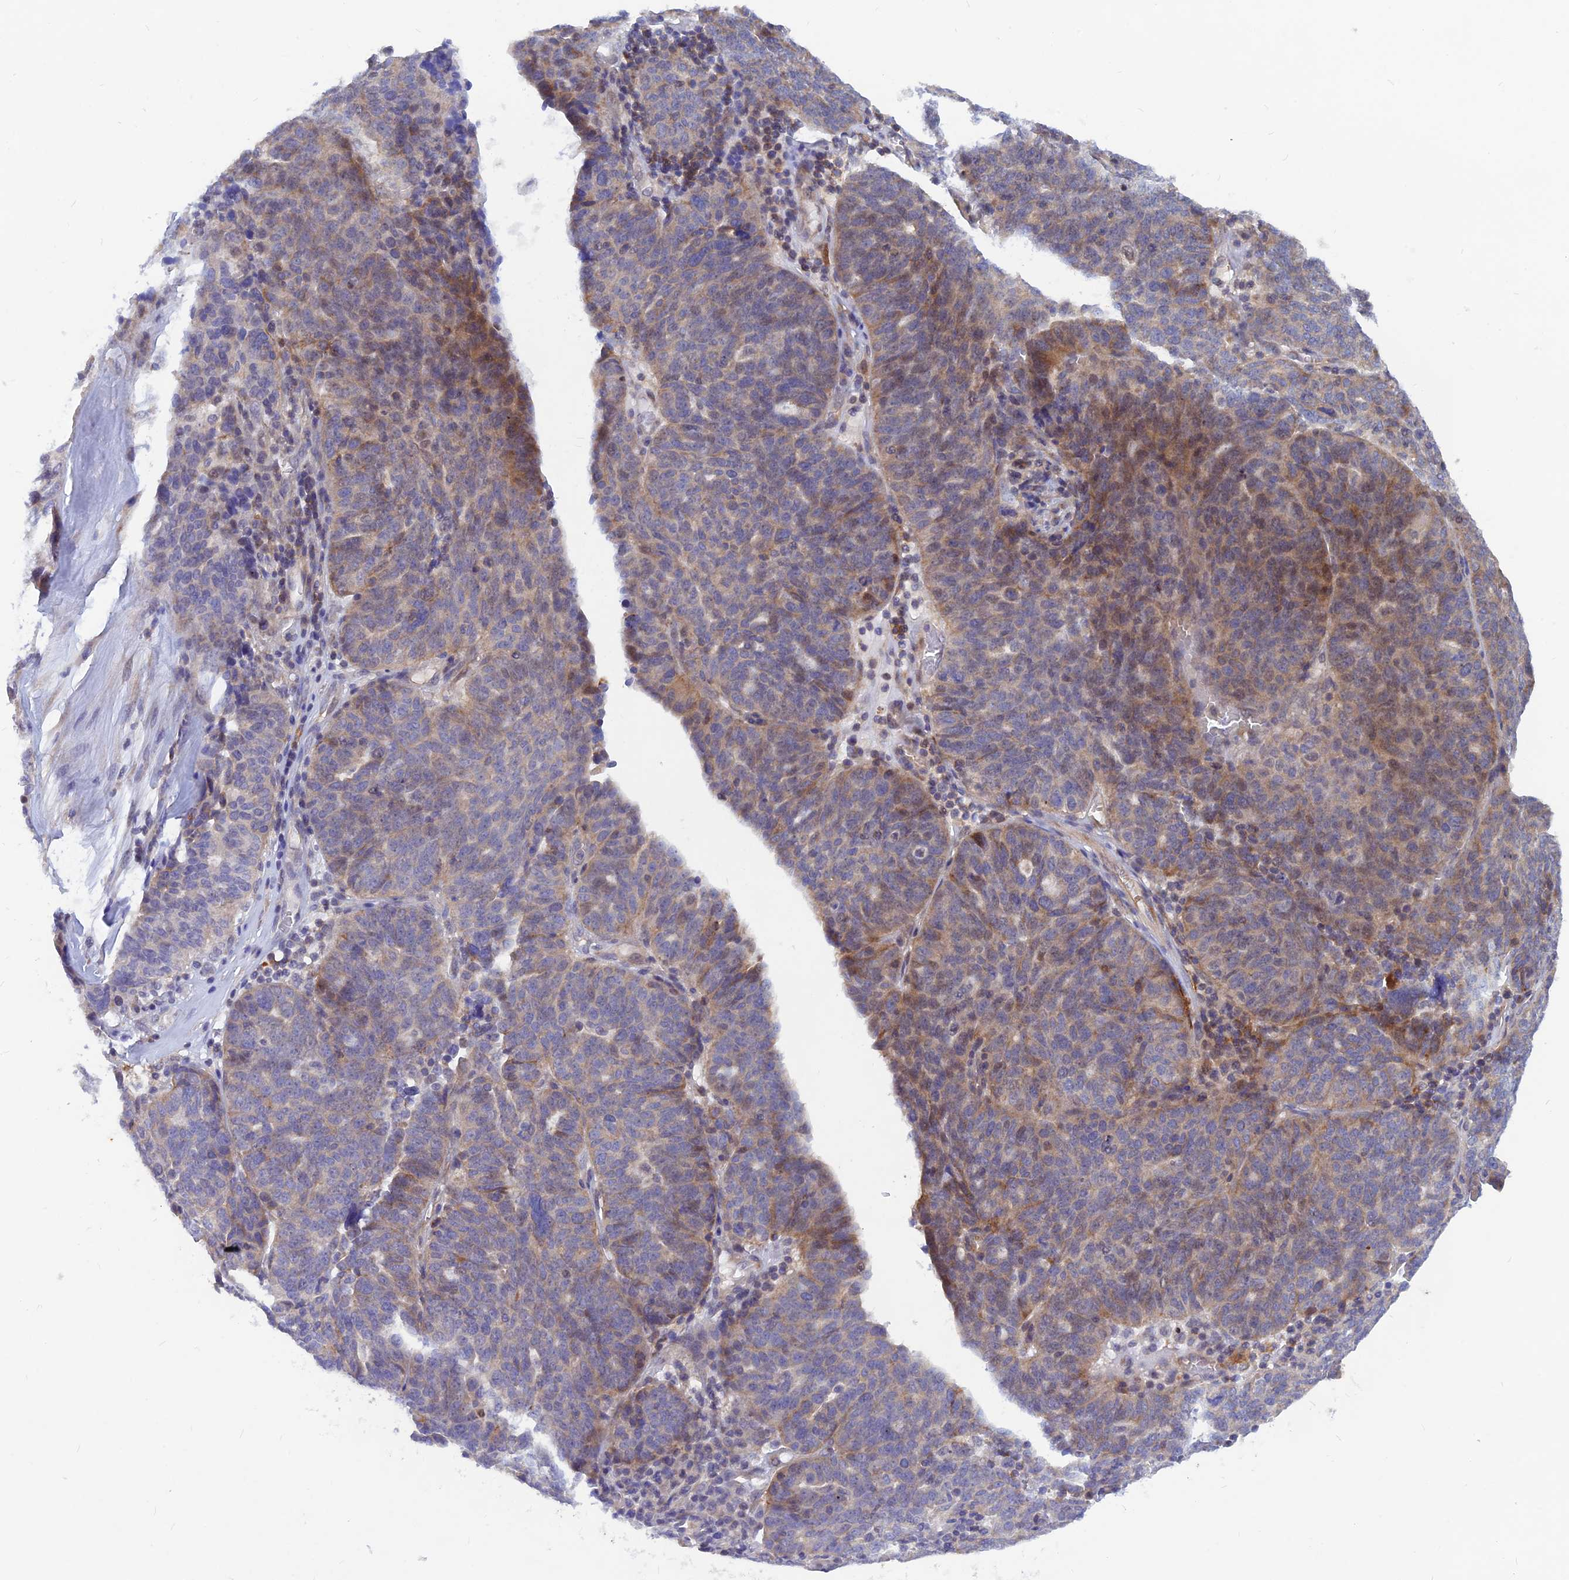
{"staining": {"intensity": "moderate", "quantity": "<25%", "location": "cytoplasmic/membranous"}, "tissue": "ovarian cancer", "cell_type": "Tumor cells", "image_type": "cancer", "snomed": [{"axis": "morphology", "description": "Cystadenocarcinoma, serous, NOS"}, {"axis": "topography", "description": "Ovary"}], "caption": "An image showing moderate cytoplasmic/membranous staining in approximately <25% of tumor cells in ovarian cancer (serous cystadenocarcinoma), as visualized by brown immunohistochemical staining.", "gene": "DNAJC16", "patient": {"sex": "female", "age": 59}}